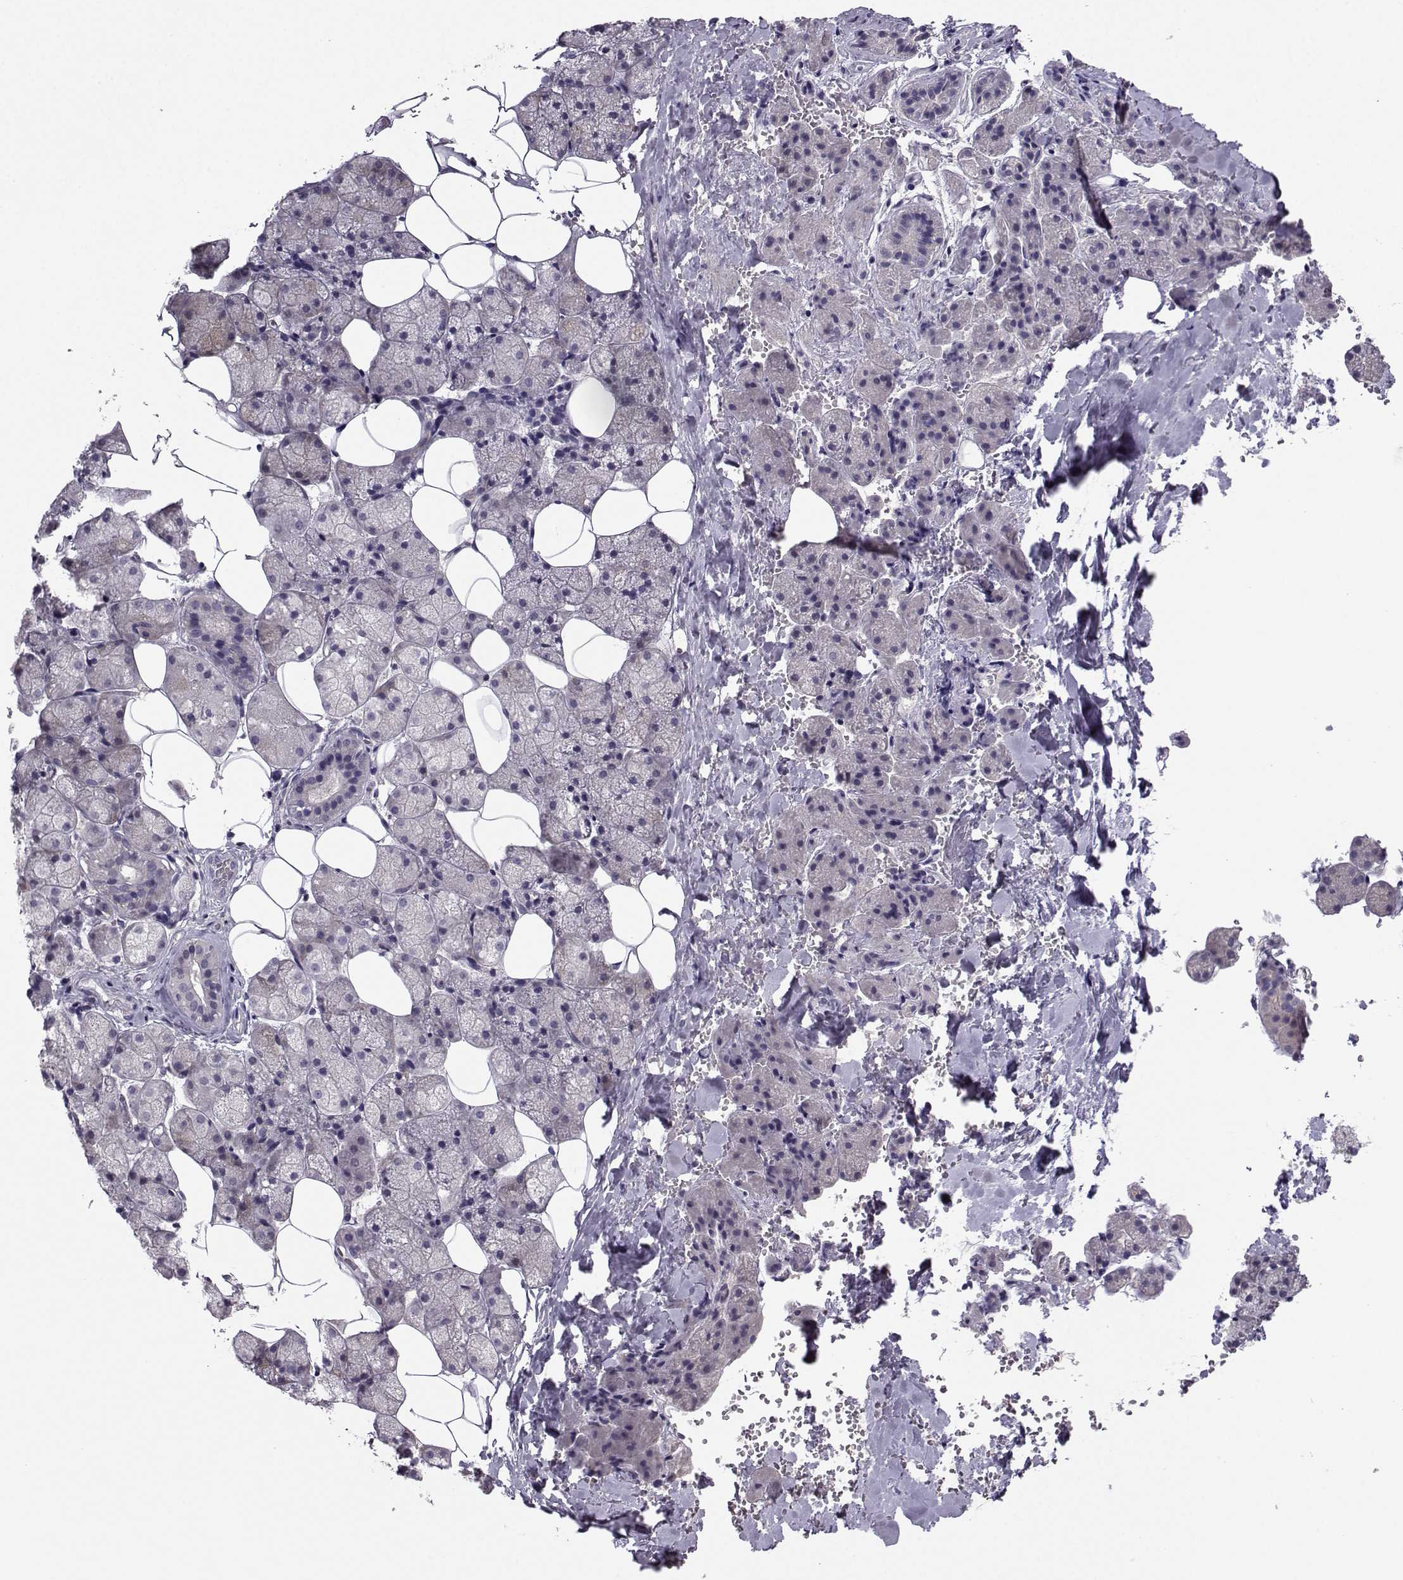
{"staining": {"intensity": "negative", "quantity": "none", "location": "none"}, "tissue": "salivary gland", "cell_type": "Glandular cells", "image_type": "normal", "snomed": [{"axis": "morphology", "description": "Normal tissue, NOS"}, {"axis": "topography", "description": "Salivary gland"}], "caption": "A high-resolution photomicrograph shows IHC staining of normal salivary gland, which displays no significant positivity in glandular cells.", "gene": "FCAMR", "patient": {"sex": "male", "age": 38}}